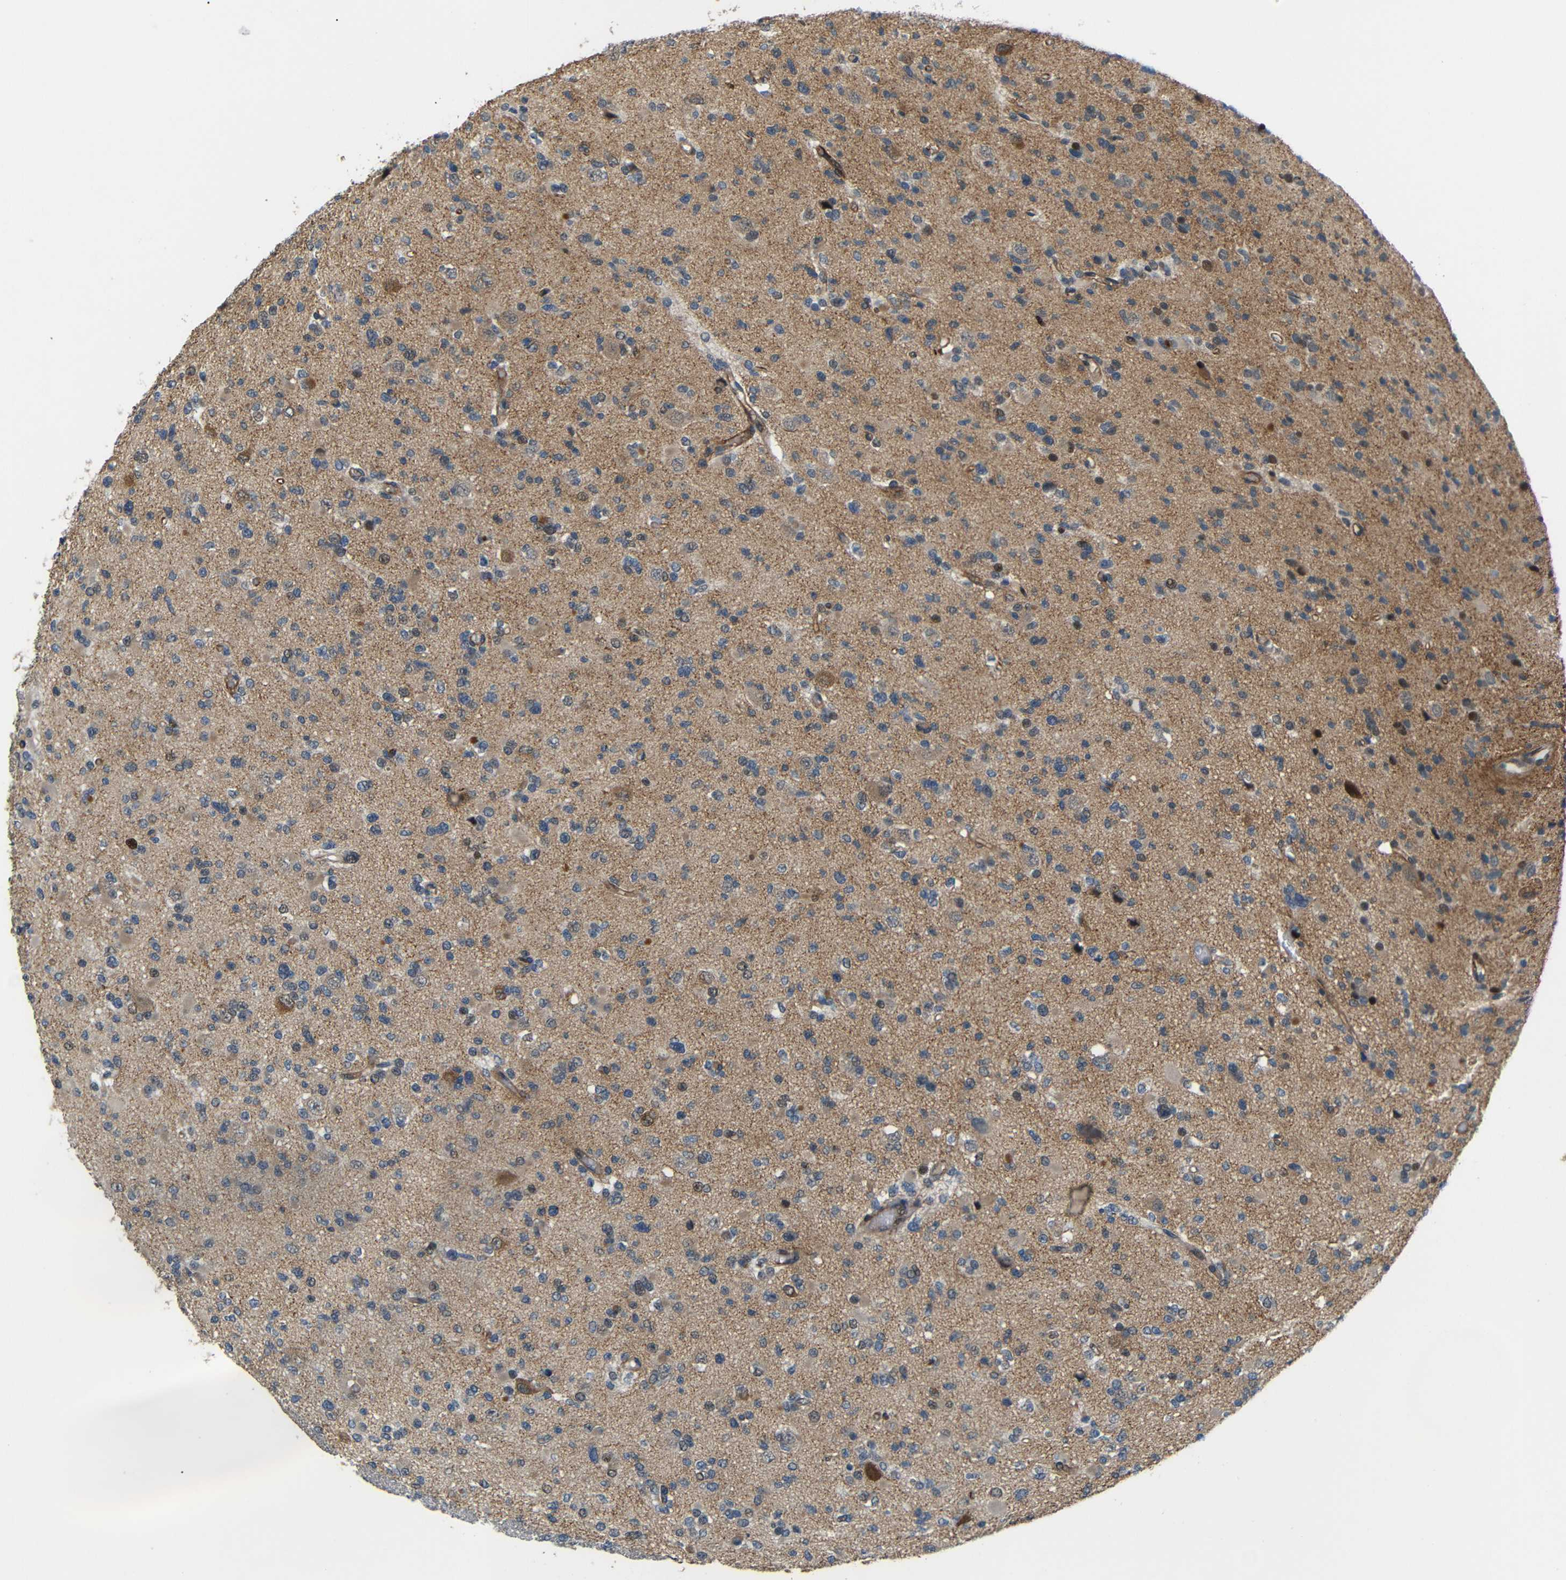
{"staining": {"intensity": "moderate", "quantity": ">75%", "location": "cytoplasmic/membranous,nuclear"}, "tissue": "glioma", "cell_type": "Tumor cells", "image_type": "cancer", "snomed": [{"axis": "morphology", "description": "Glioma, malignant, Low grade"}, {"axis": "topography", "description": "Brain"}], "caption": "This histopathology image exhibits immunohistochemistry (IHC) staining of human glioma, with medium moderate cytoplasmic/membranous and nuclear positivity in approximately >75% of tumor cells.", "gene": "SYDE1", "patient": {"sex": "female", "age": 22}}